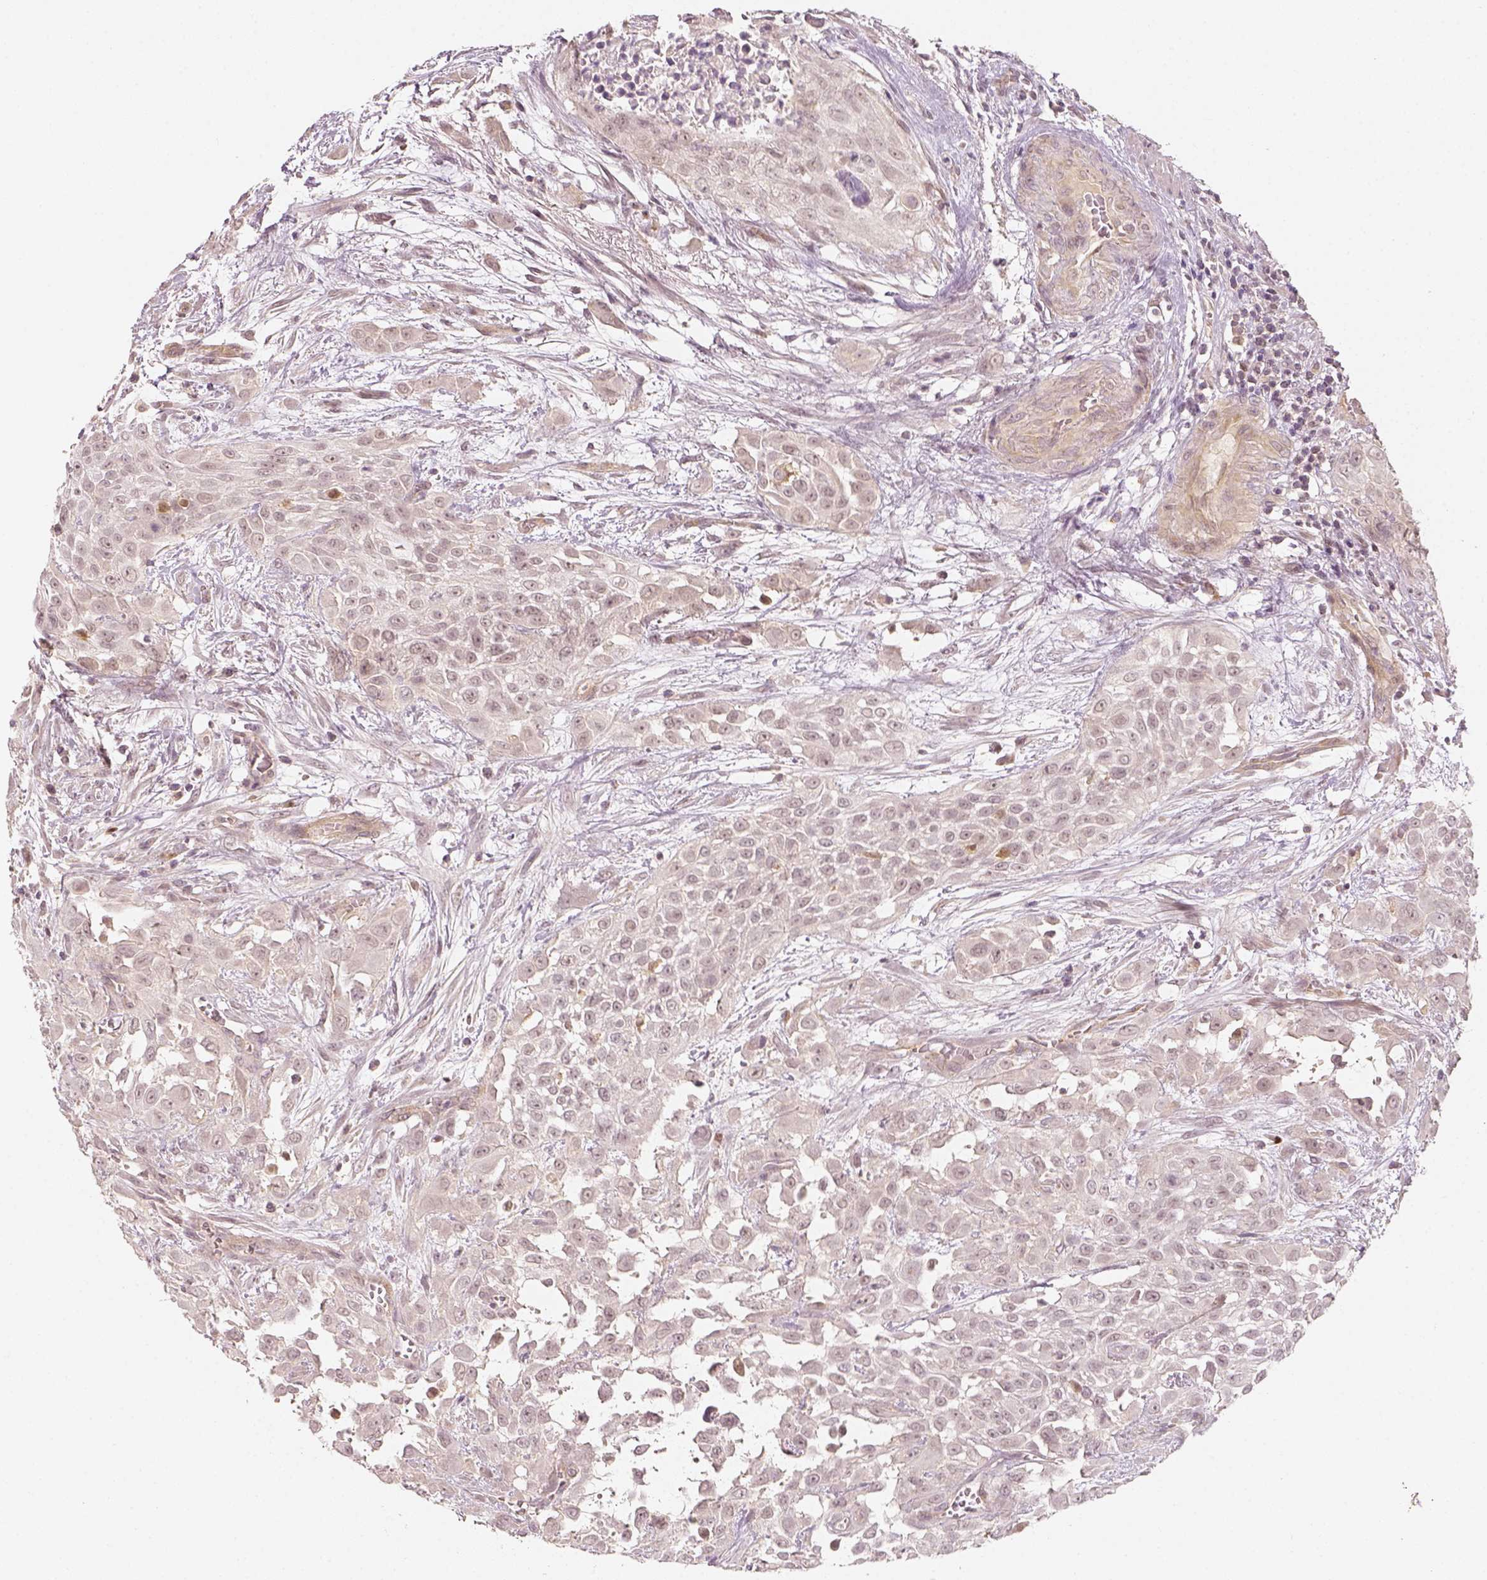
{"staining": {"intensity": "weak", "quantity": "<25%", "location": "nuclear"}, "tissue": "urothelial cancer", "cell_type": "Tumor cells", "image_type": "cancer", "snomed": [{"axis": "morphology", "description": "Urothelial carcinoma, High grade"}, {"axis": "topography", "description": "Urinary bladder"}], "caption": "The photomicrograph shows no significant positivity in tumor cells of urothelial carcinoma (high-grade).", "gene": "EAF2", "patient": {"sex": "male", "age": 57}}